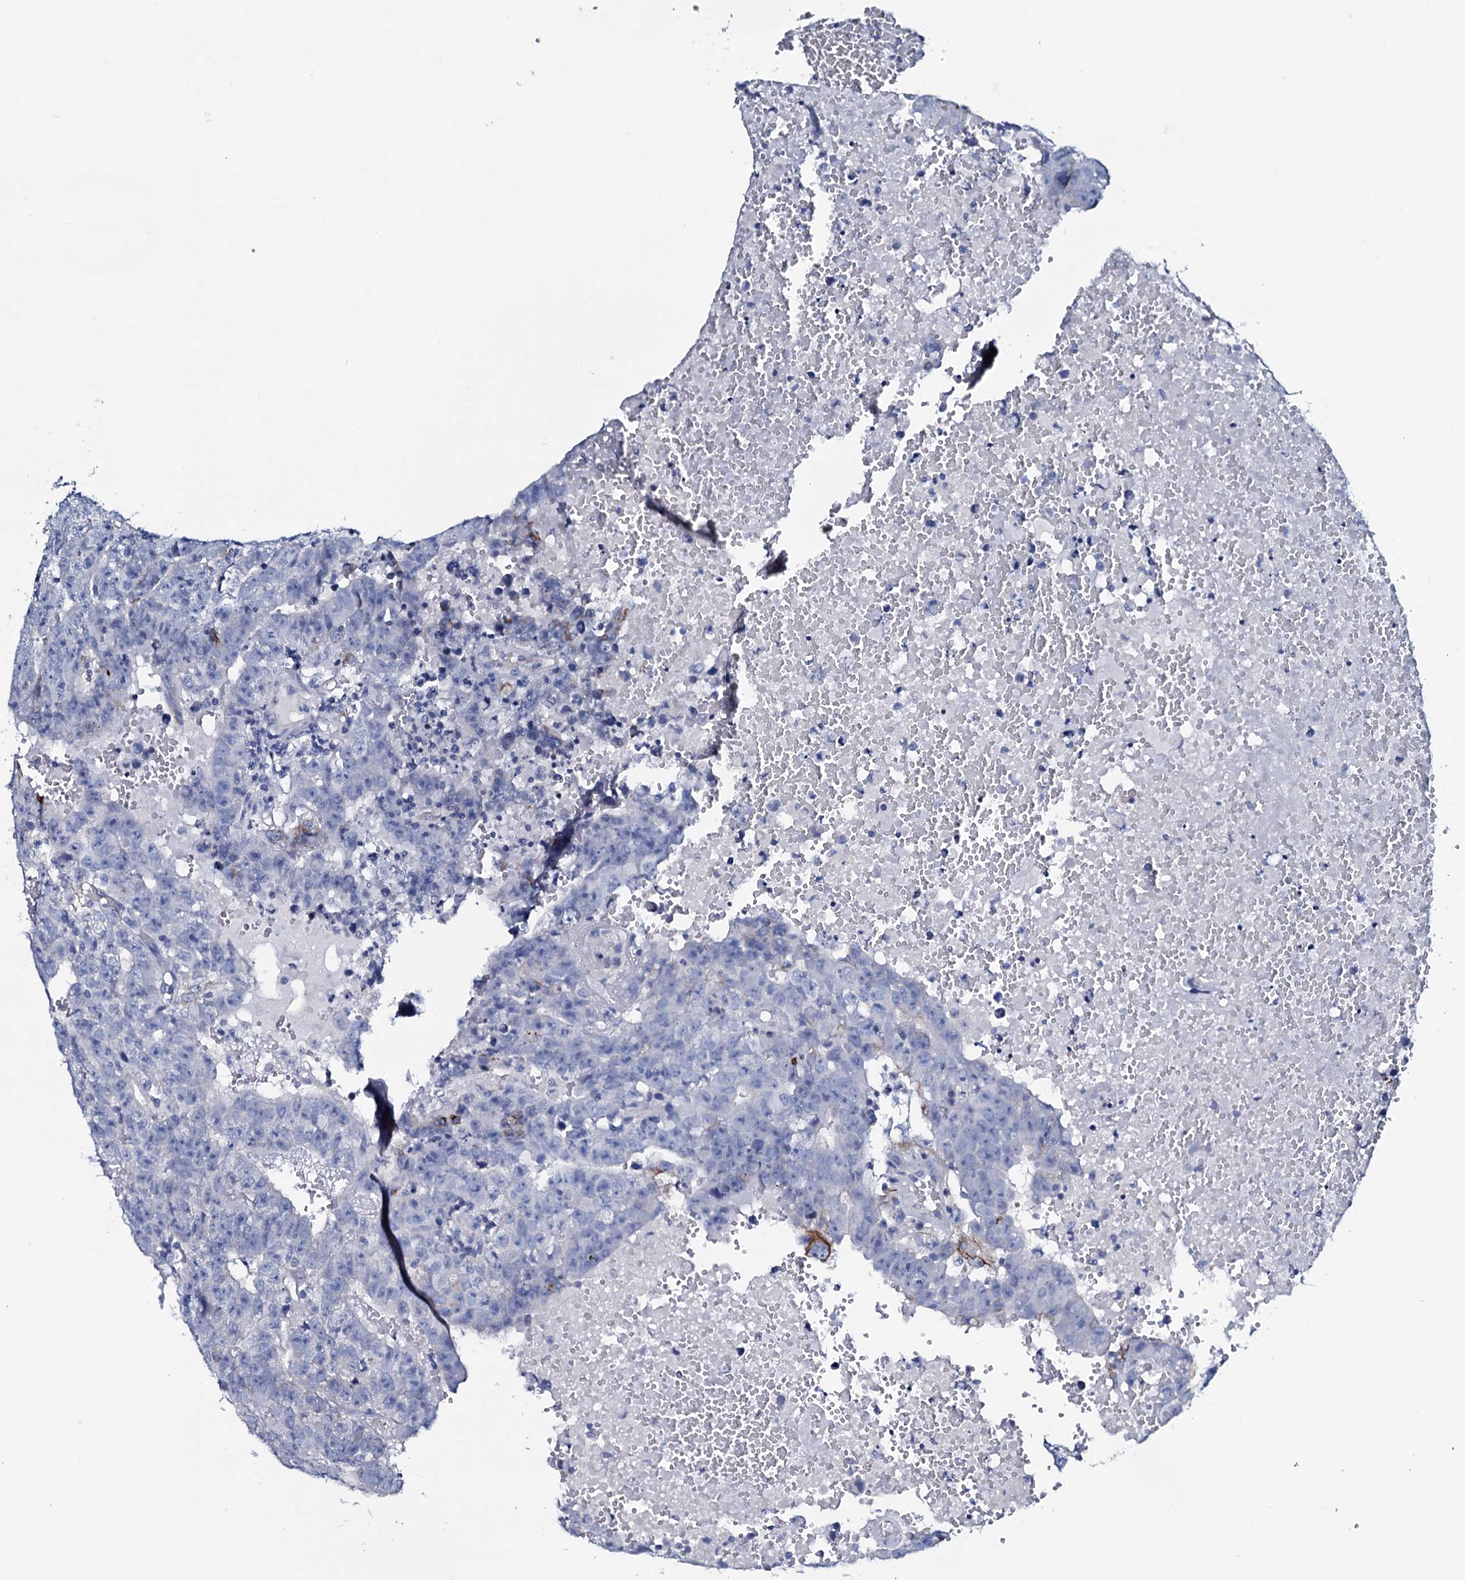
{"staining": {"intensity": "negative", "quantity": "none", "location": "none"}, "tissue": "testis cancer", "cell_type": "Tumor cells", "image_type": "cancer", "snomed": [{"axis": "morphology", "description": "Carcinoma, Embryonal, NOS"}, {"axis": "topography", "description": "Testis"}], "caption": "The micrograph shows no staining of tumor cells in testis cancer (embryonal carcinoma).", "gene": "GYS2", "patient": {"sex": "male", "age": 25}}